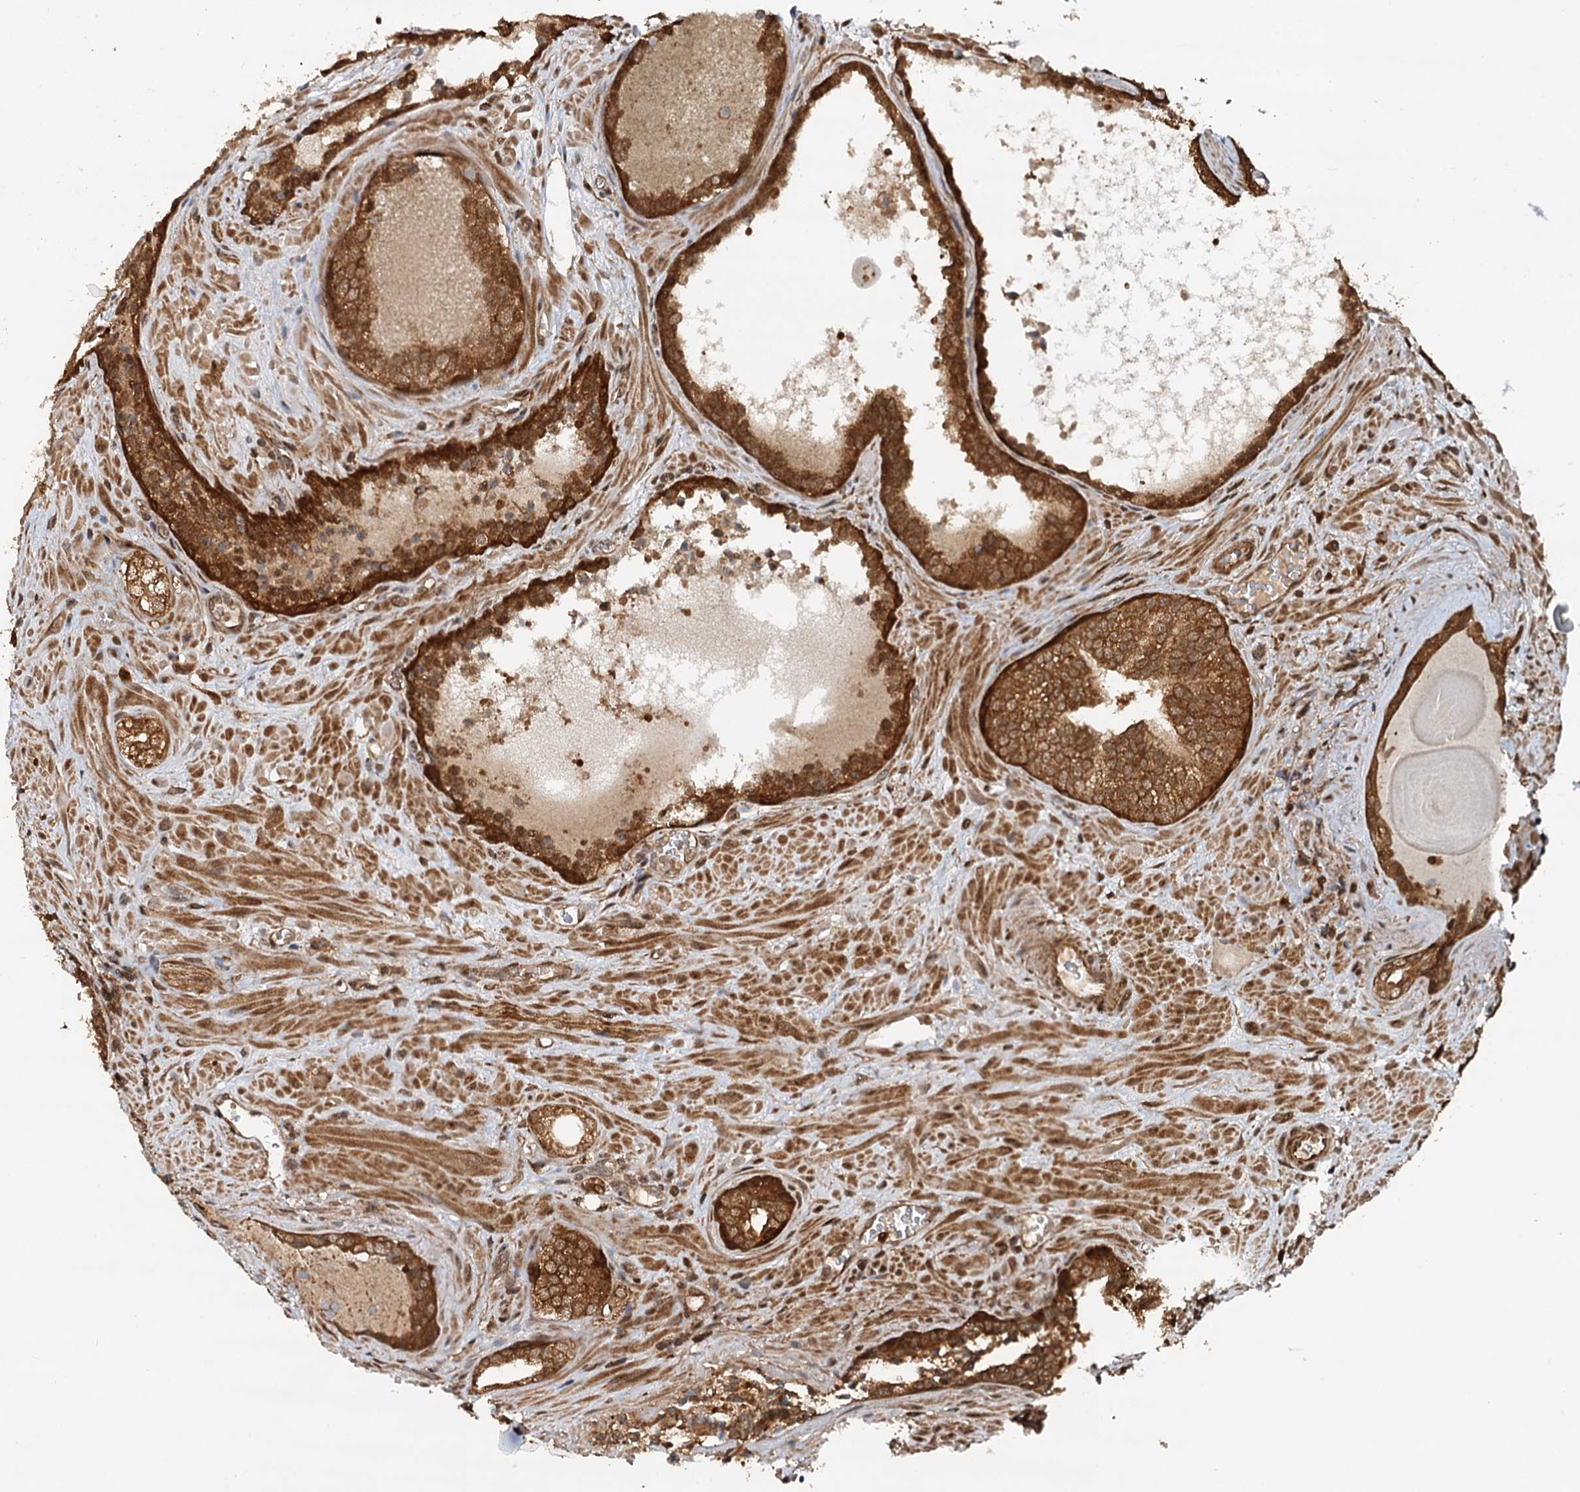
{"staining": {"intensity": "strong", "quantity": ">75%", "location": "cytoplasmic/membranous"}, "tissue": "prostate cancer", "cell_type": "Tumor cells", "image_type": "cancer", "snomed": [{"axis": "morphology", "description": "Adenocarcinoma, High grade"}, {"axis": "topography", "description": "Prostate"}], "caption": "Tumor cells show strong cytoplasmic/membranous positivity in approximately >75% of cells in adenocarcinoma (high-grade) (prostate).", "gene": "STUB1", "patient": {"sex": "male", "age": 66}}